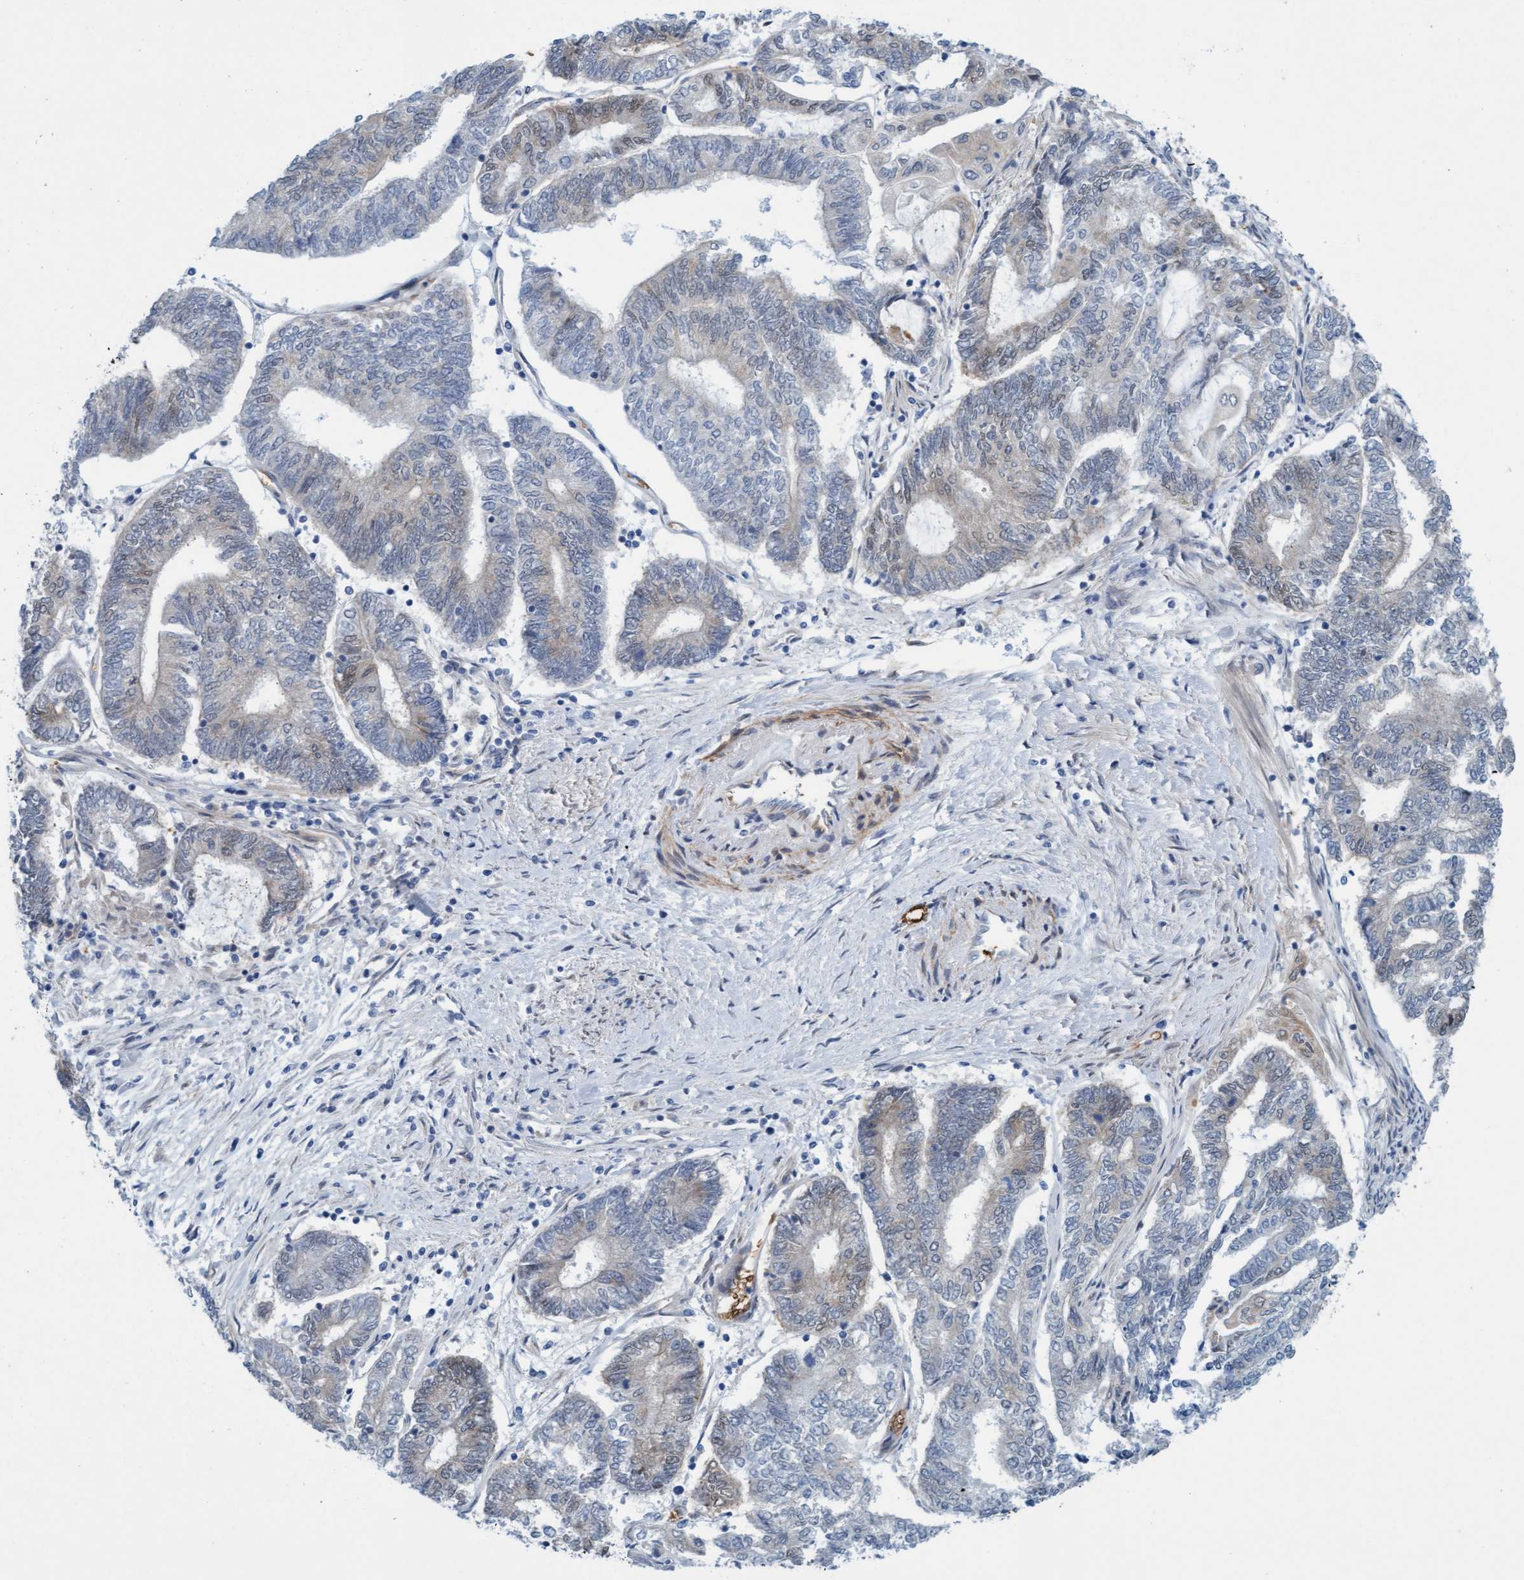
{"staining": {"intensity": "weak", "quantity": "<25%", "location": "cytoplasmic/membranous,nuclear"}, "tissue": "endometrial cancer", "cell_type": "Tumor cells", "image_type": "cancer", "snomed": [{"axis": "morphology", "description": "Adenocarcinoma, NOS"}, {"axis": "topography", "description": "Uterus"}, {"axis": "topography", "description": "Endometrium"}], "caption": "Immunohistochemistry (IHC) micrograph of human endometrial cancer stained for a protein (brown), which exhibits no expression in tumor cells.", "gene": "SPEM2", "patient": {"sex": "female", "age": 70}}